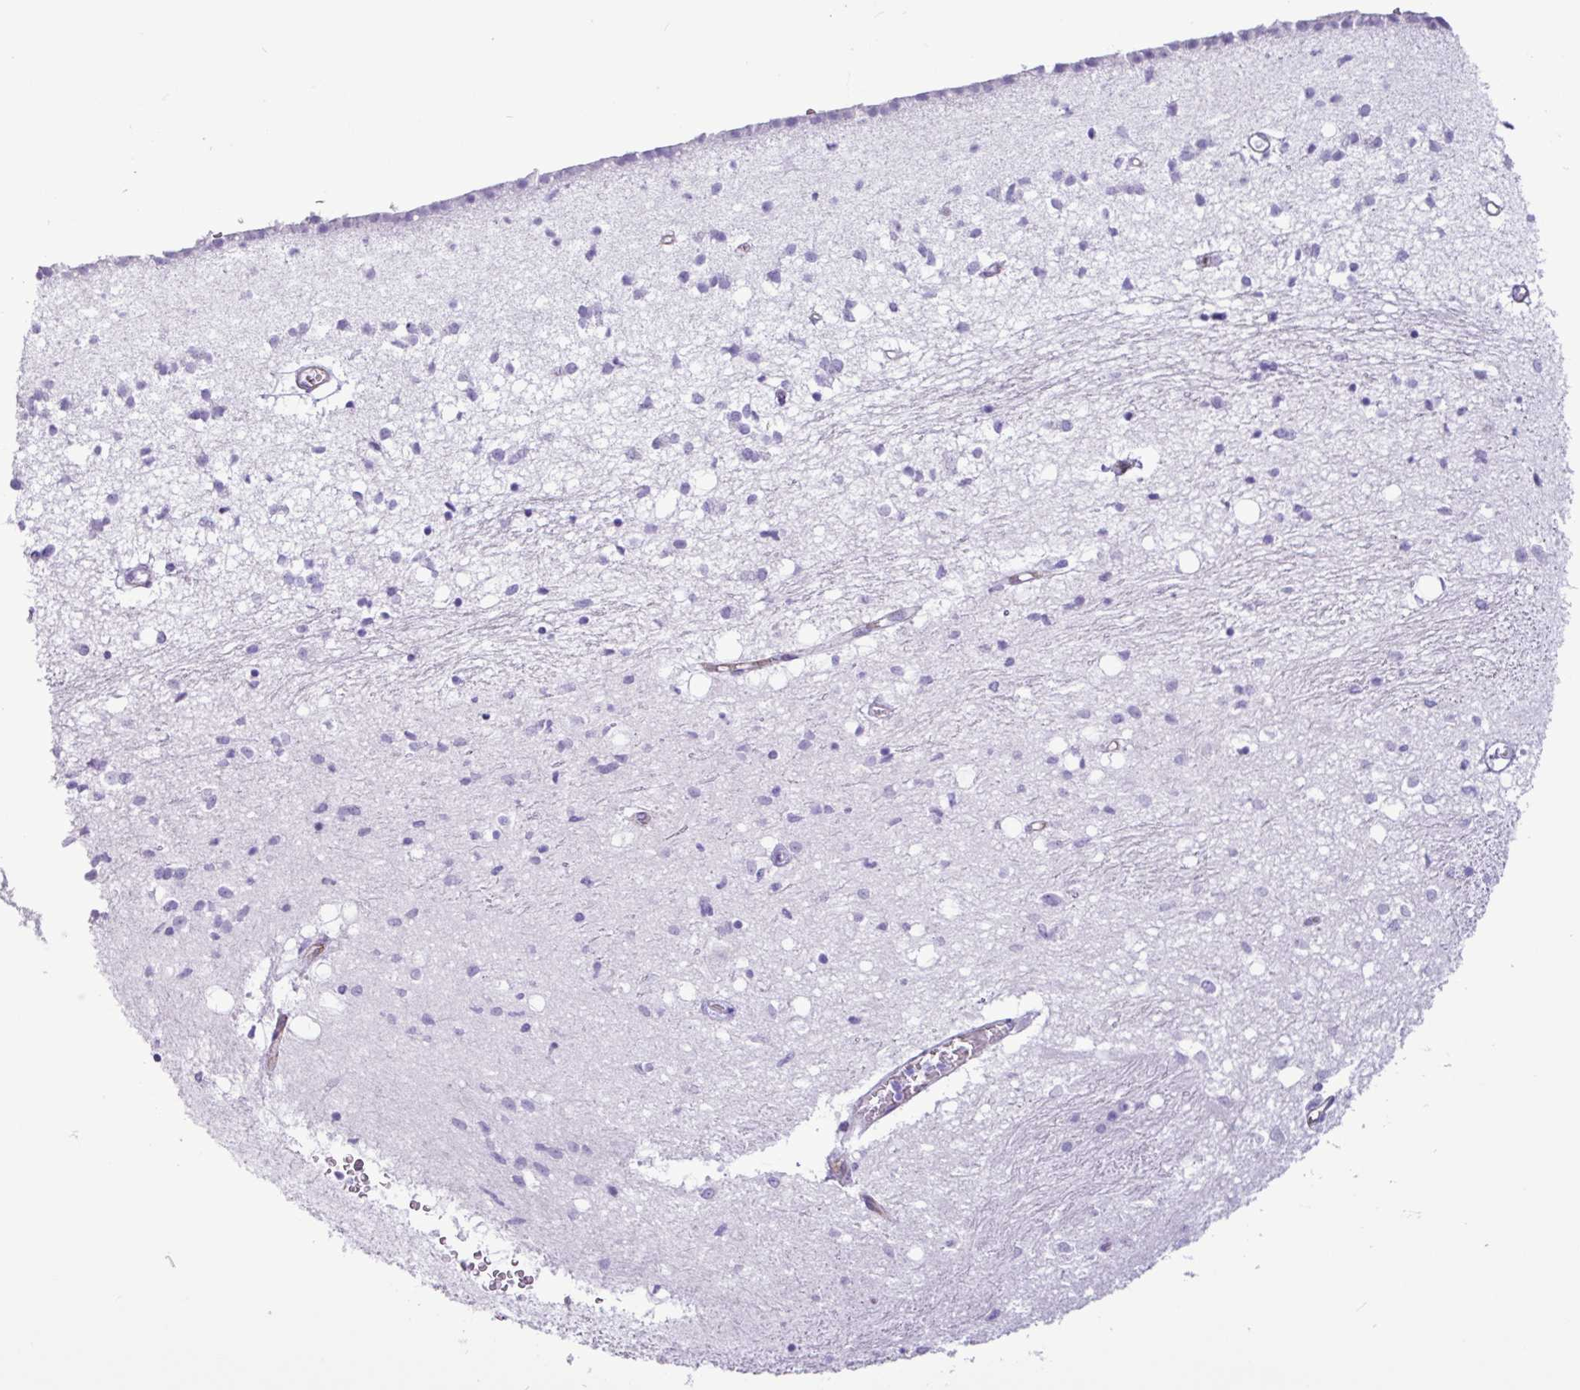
{"staining": {"intensity": "negative", "quantity": "none", "location": "none"}, "tissue": "caudate", "cell_type": "Glial cells", "image_type": "normal", "snomed": [{"axis": "morphology", "description": "Normal tissue, NOS"}, {"axis": "topography", "description": "Lateral ventricle wall"}], "caption": "Human caudate stained for a protein using immunohistochemistry (IHC) displays no staining in glial cells.", "gene": "CKMT2", "patient": {"sex": "male", "age": 70}}